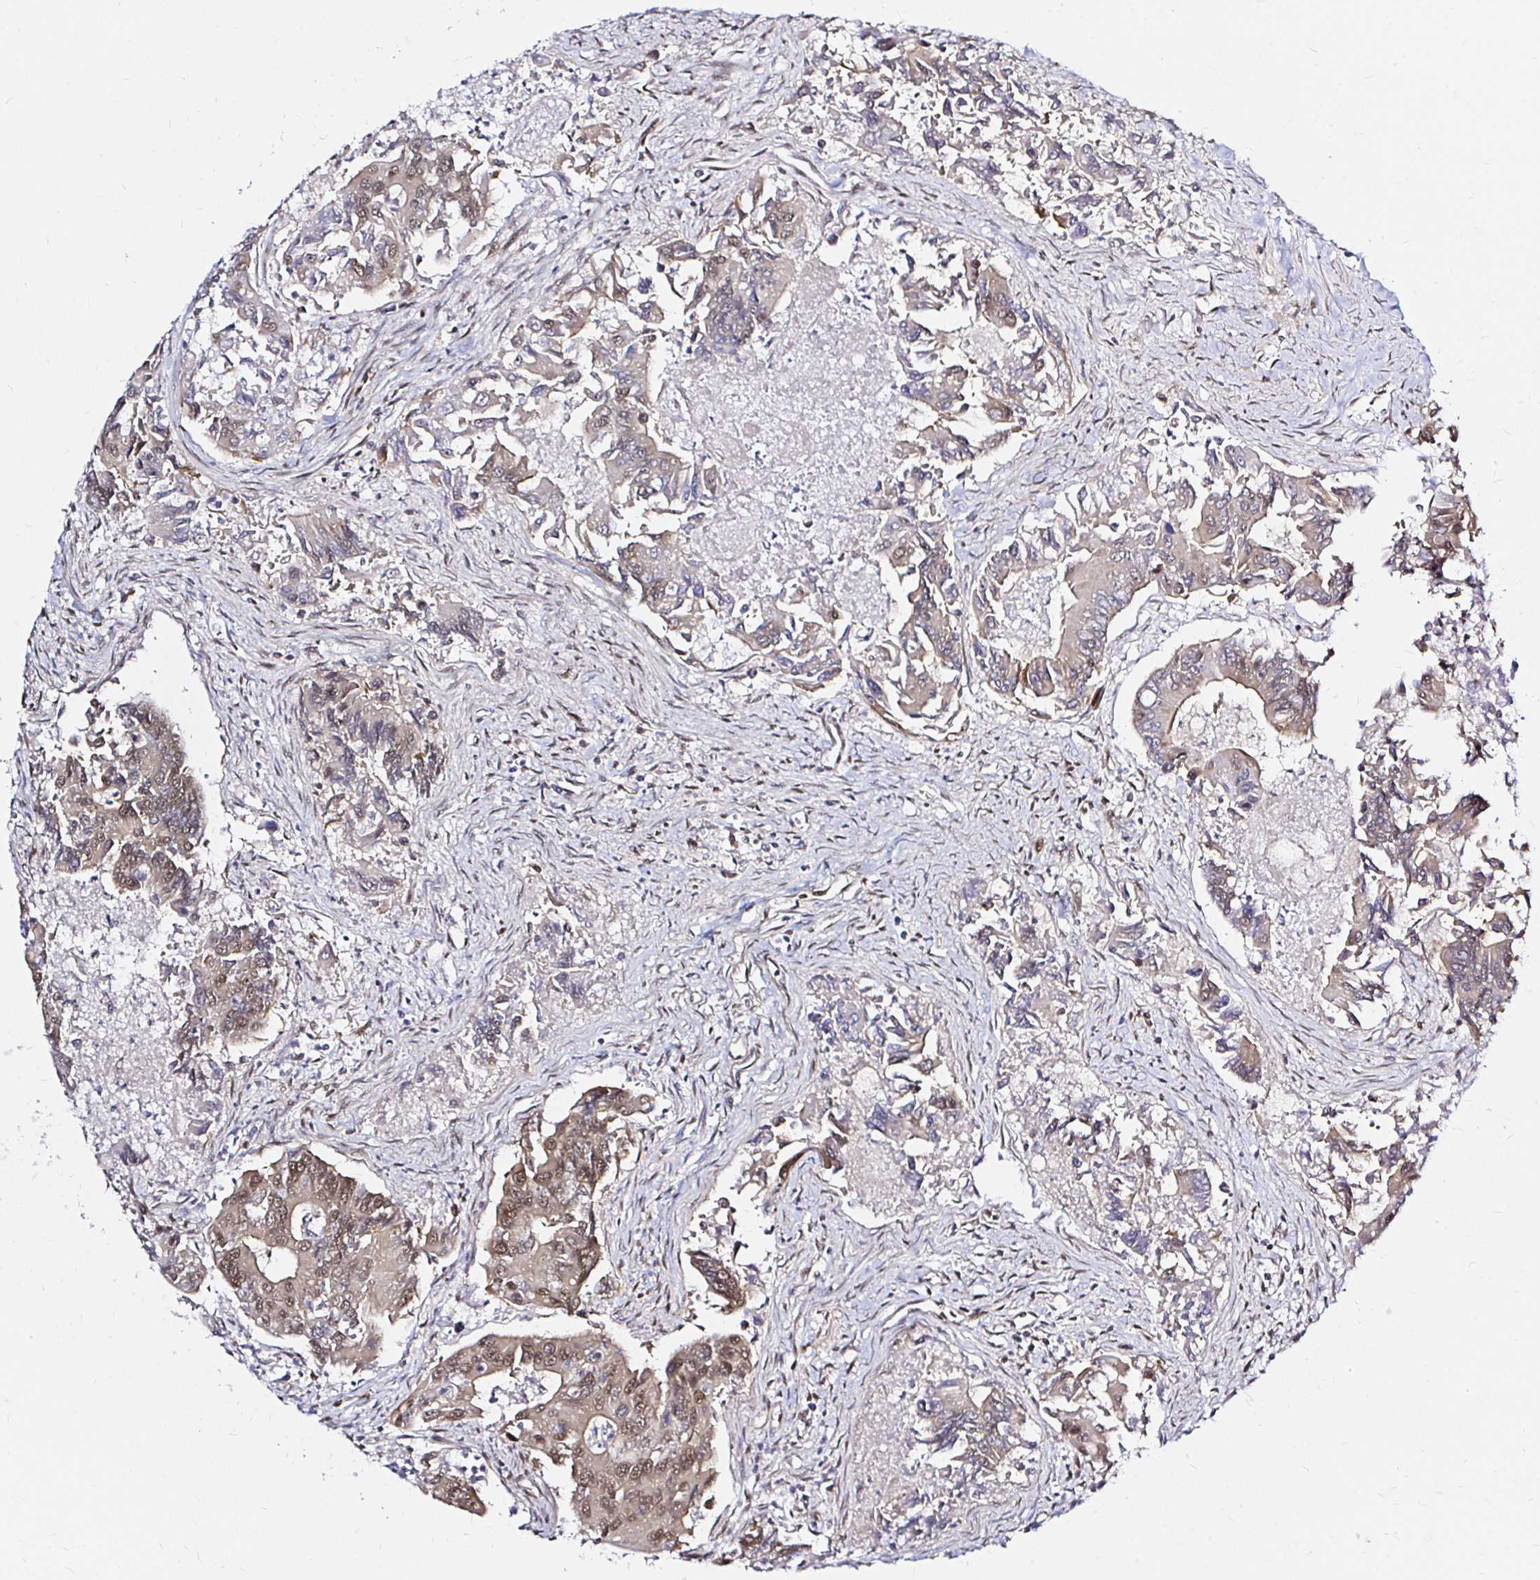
{"staining": {"intensity": "moderate", "quantity": "<25%", "location": "nuclear"}, "tissue": "colorectal cancer", "cell_type": "Tumor cells", "image_type": "cancer", "snomed": [{"axis": "morphology", "description": "Adenocarcinoma, NOS"}, {"axis": "topography", "description": "Colon"}], "caption": "A low amount of moderate nuclear staining is identified in about <25% of tumor cells in colorectal cancer (adenocarcinoma) tissue. (DAB IHC with brightfield microscopy, high magnification).", "gene": "SNRPC", "patient": {"sex": "female", "age": 67}}